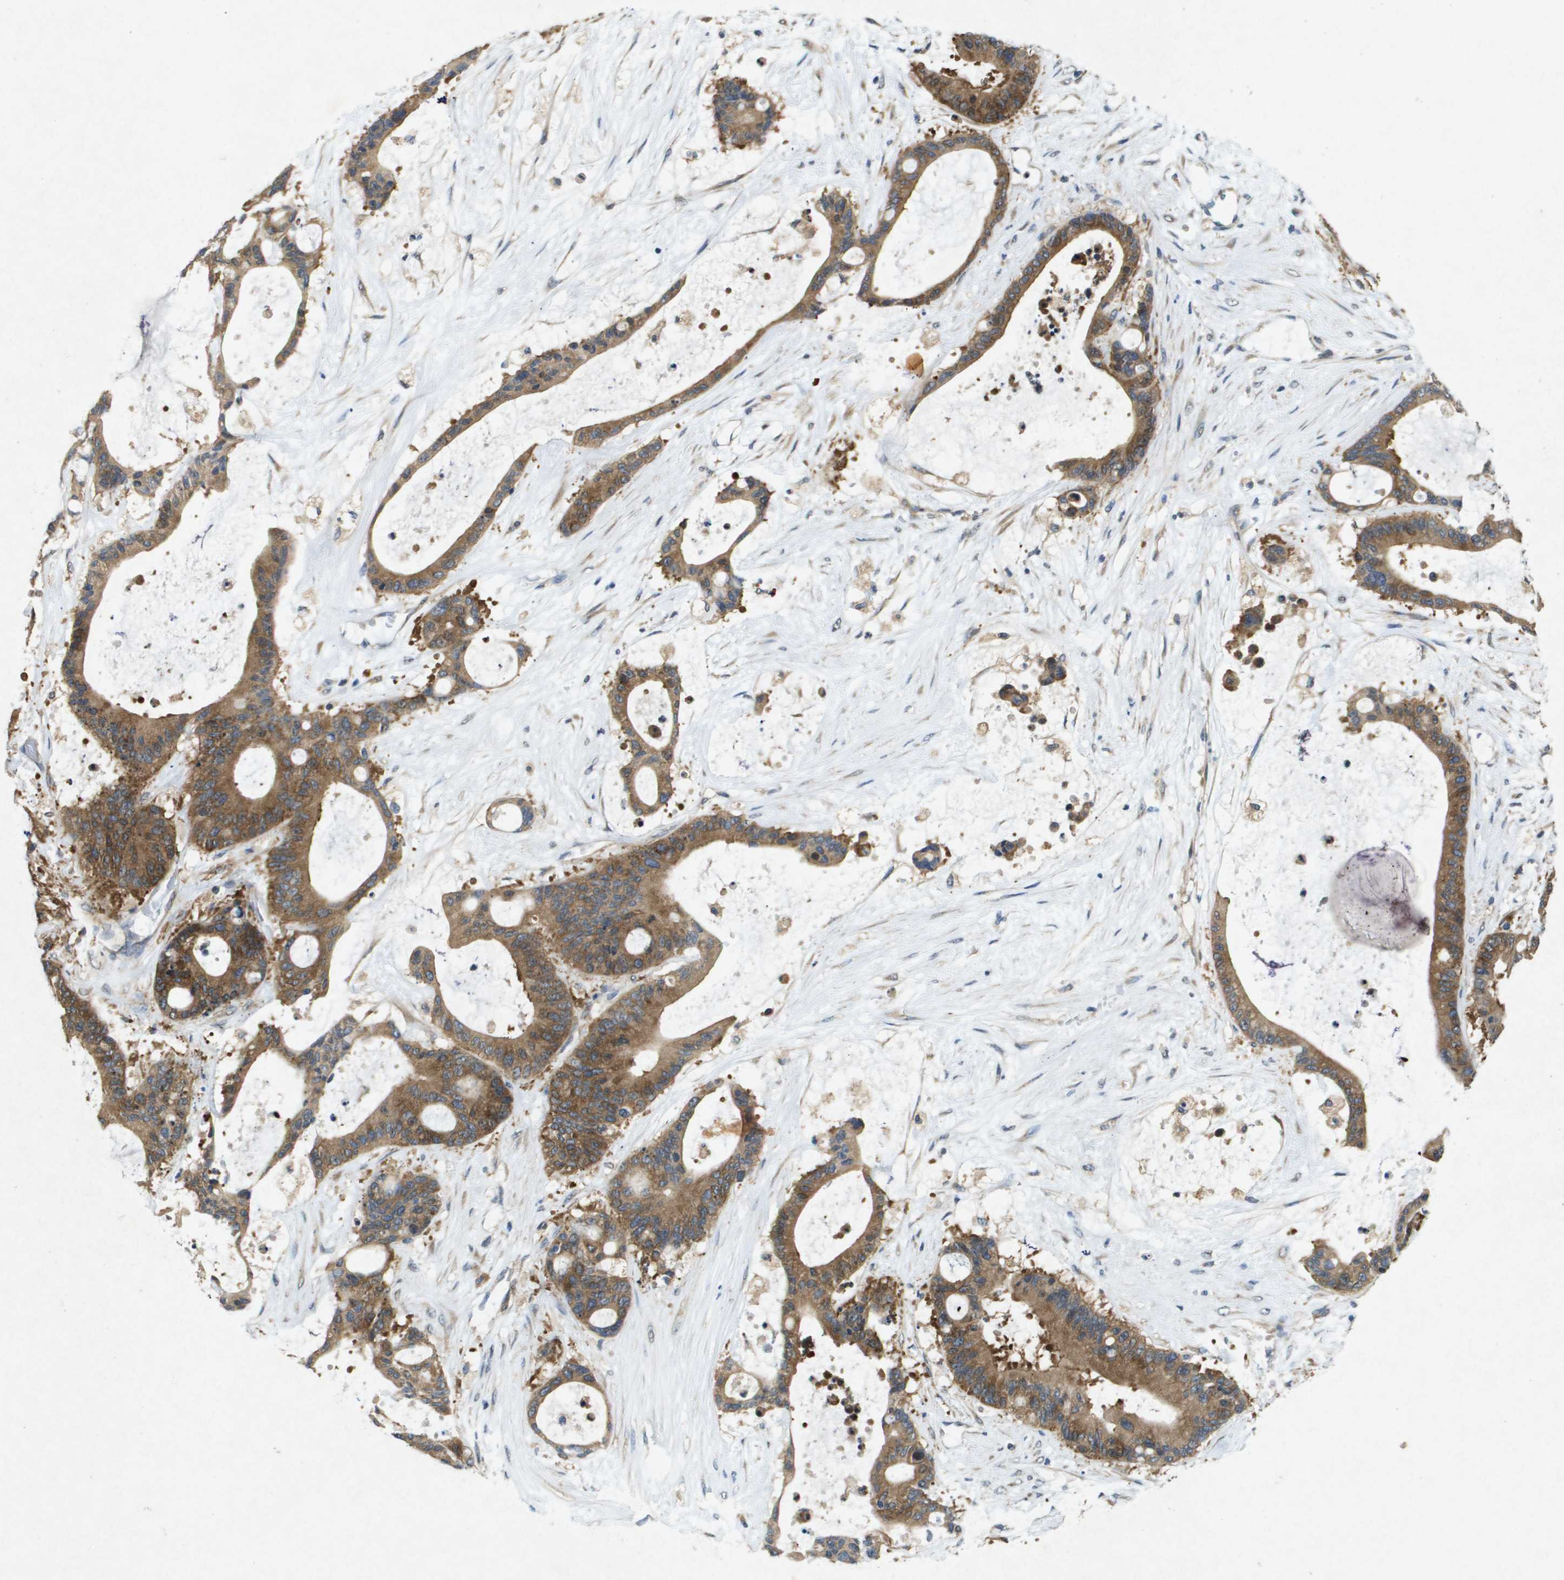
{"staining": {"intensity": "moderate", "quantity": ">75%", "location": "cytoplasmic/membranous"}, "tissue": "liver cancer", "cell_type": "Tumor cells", "image_type": "cancer", "snomed": [{"axis": "morphology", "description": "Cholangiocarcinoma"}, {"axis": "topography", "description": "Liver"}], "caption": "Moderate cytoplasmic/membranous staining is seen in approximately >75% of tumor cells in liver cancer. The protein is stained brown, and the nuclei are stained in blue (DAB IHC with brightfield microscopy, high magnification).", "gene": "PTPRT", "patient": {"sex": "female", "age": 73}}